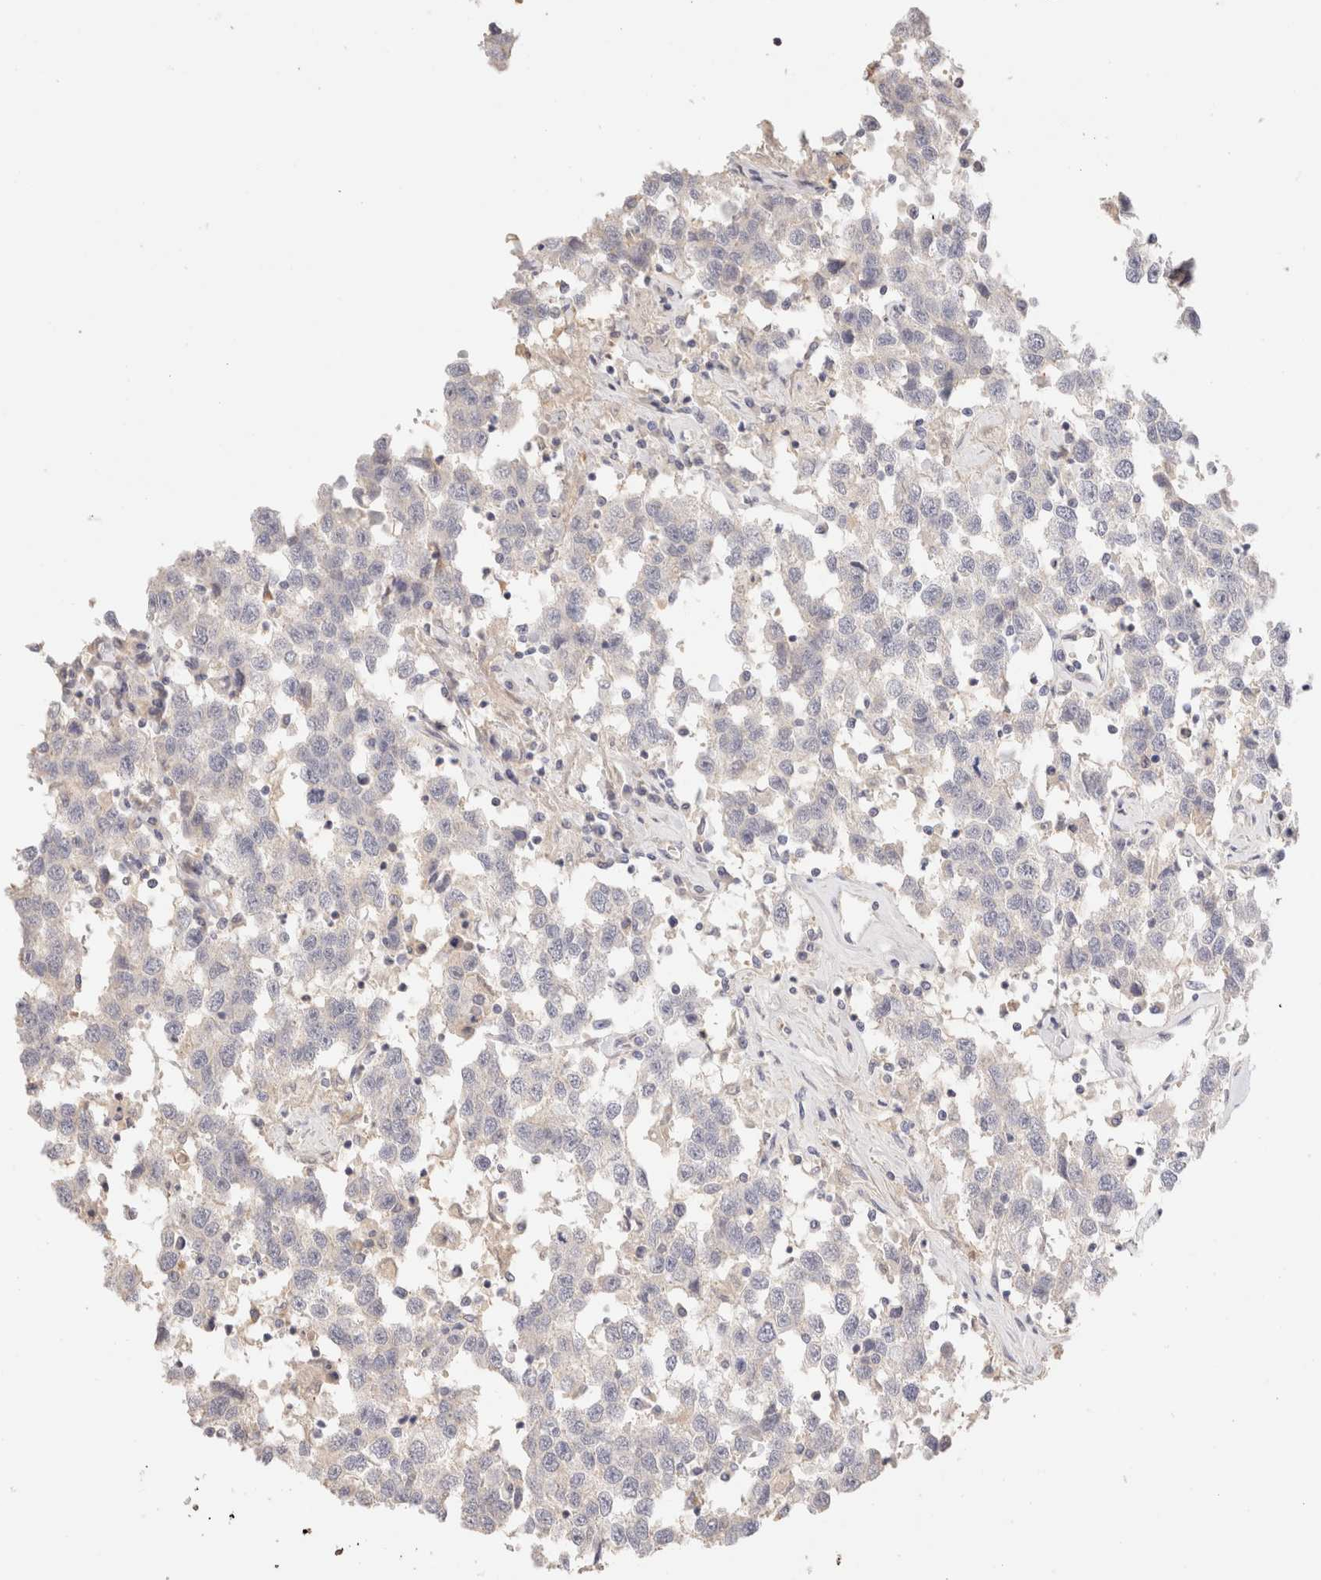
{"staining": {"intensity": "negative", "quantity": "none", "location": "none"}, "tissue": "testis cancer", "cell_type": "Tumor cells", "image_type": "cancer", "snomed": [{"axis": "morphology", "description": "Seminoma, NOS"}, {"axis": "topography", "description": "Testis"}], "caption": "Immunohistochemistry (IHC) photomicrograph of human testis cancer stained for a protein (brown), which reveals no staining in tumor cells. (Brightfield microscopy of DAB immunohistochemistry at high magnification).", "gene": "SCGB2A2", "patient": {"sex": "male", "age": 41}}